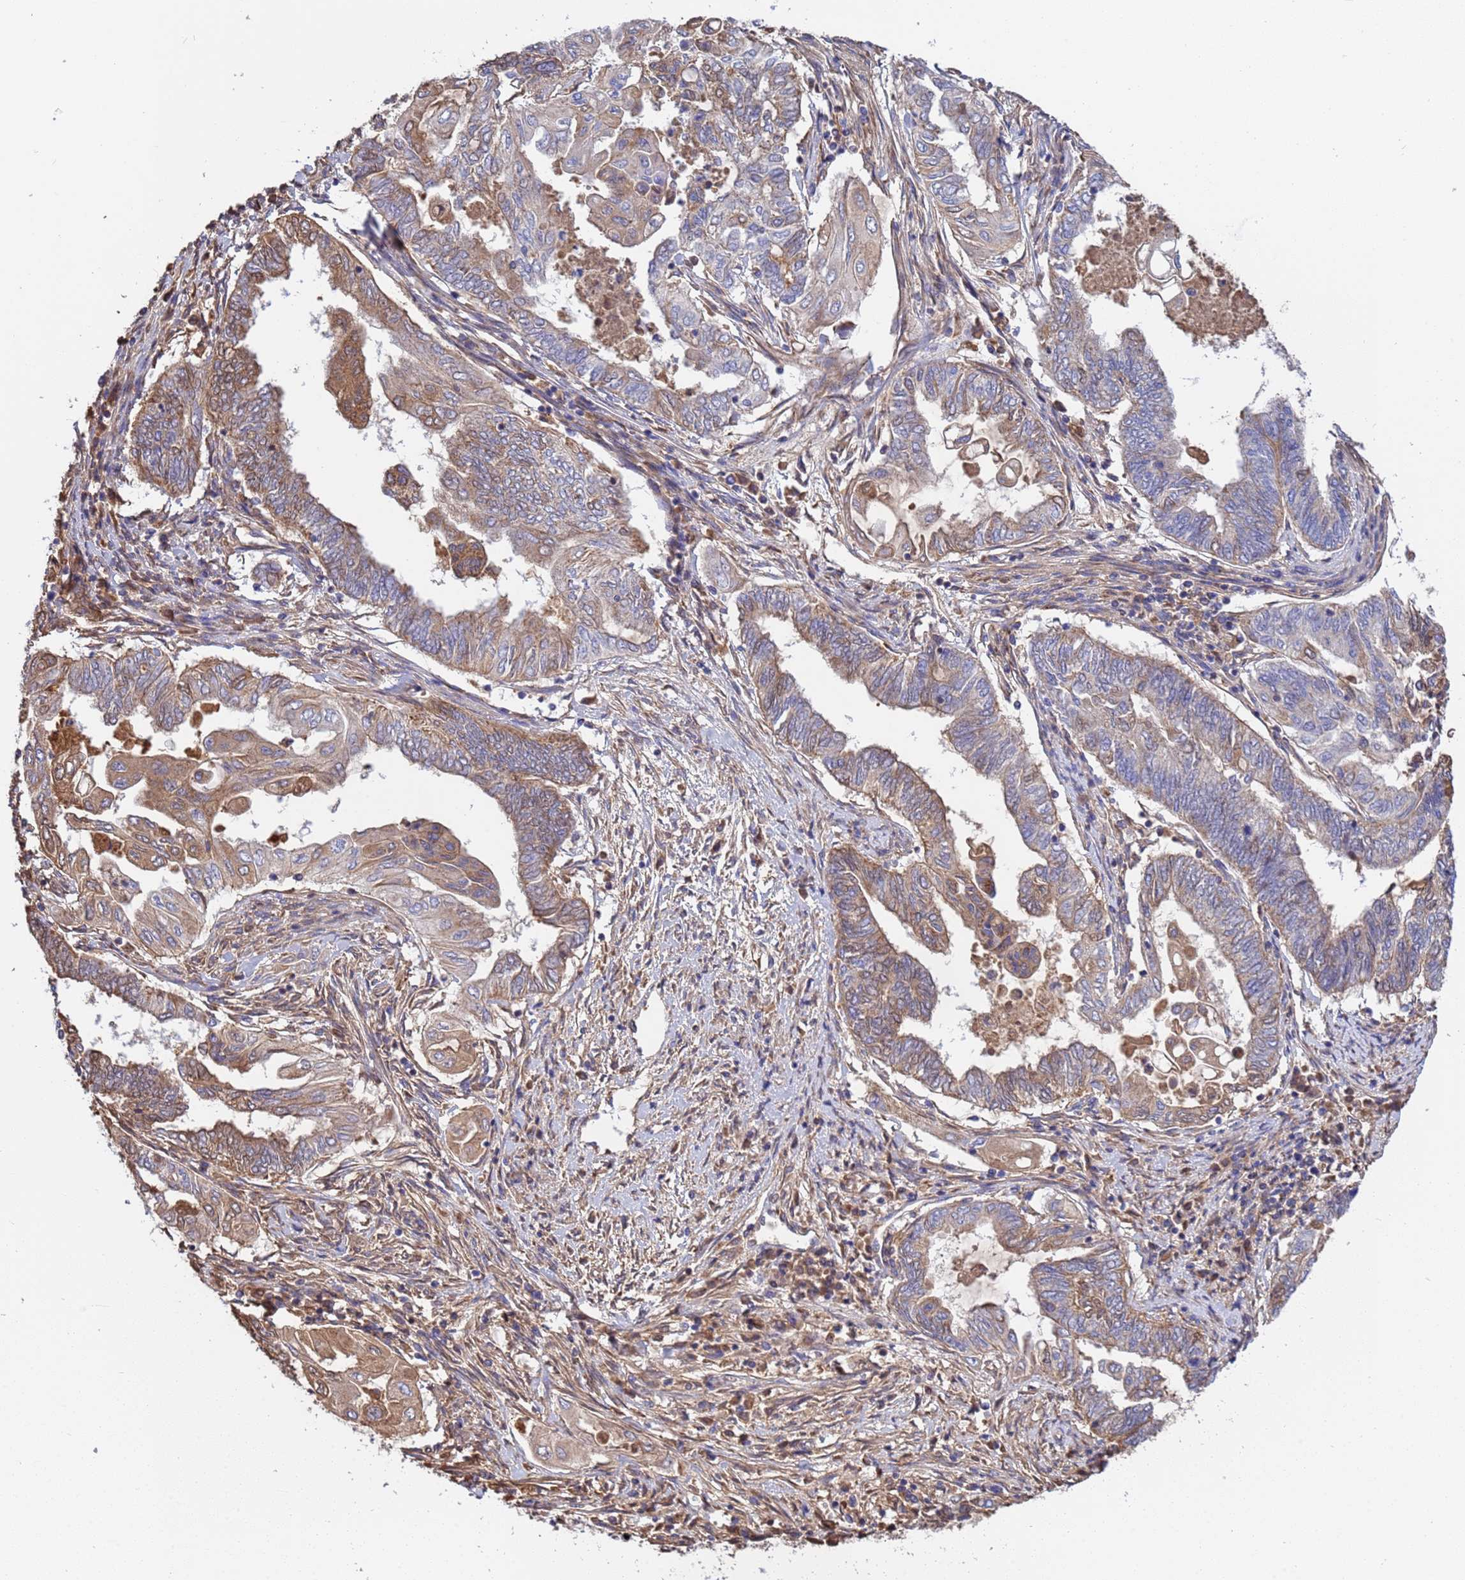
{"staining": {"intensity": "moderate", "quantity": "25%-75%", "location": "cytoplasmic/membranous"}, "tissue": "endometrial cancer", "cell_type": "Tumor cells", "image_type": "cancer", "snomed": [{"axis": "morphology", "description": "Adenocarcinoma, NOS"}, {"axis": "topography", "description": "Uterus"}, {"axis": "topography", "description": "Endometrium"}], "caption": "DAB (3,3'-diaminobenzidine) immunohistochemical staining of human endometrial cancer demonstrates moderate cytoplasmic/membranous protein positivity in approximately 25%-75% of tumor cells.", "gene": "GLUD1", "patient": {"sex": "female", "age": 70}}